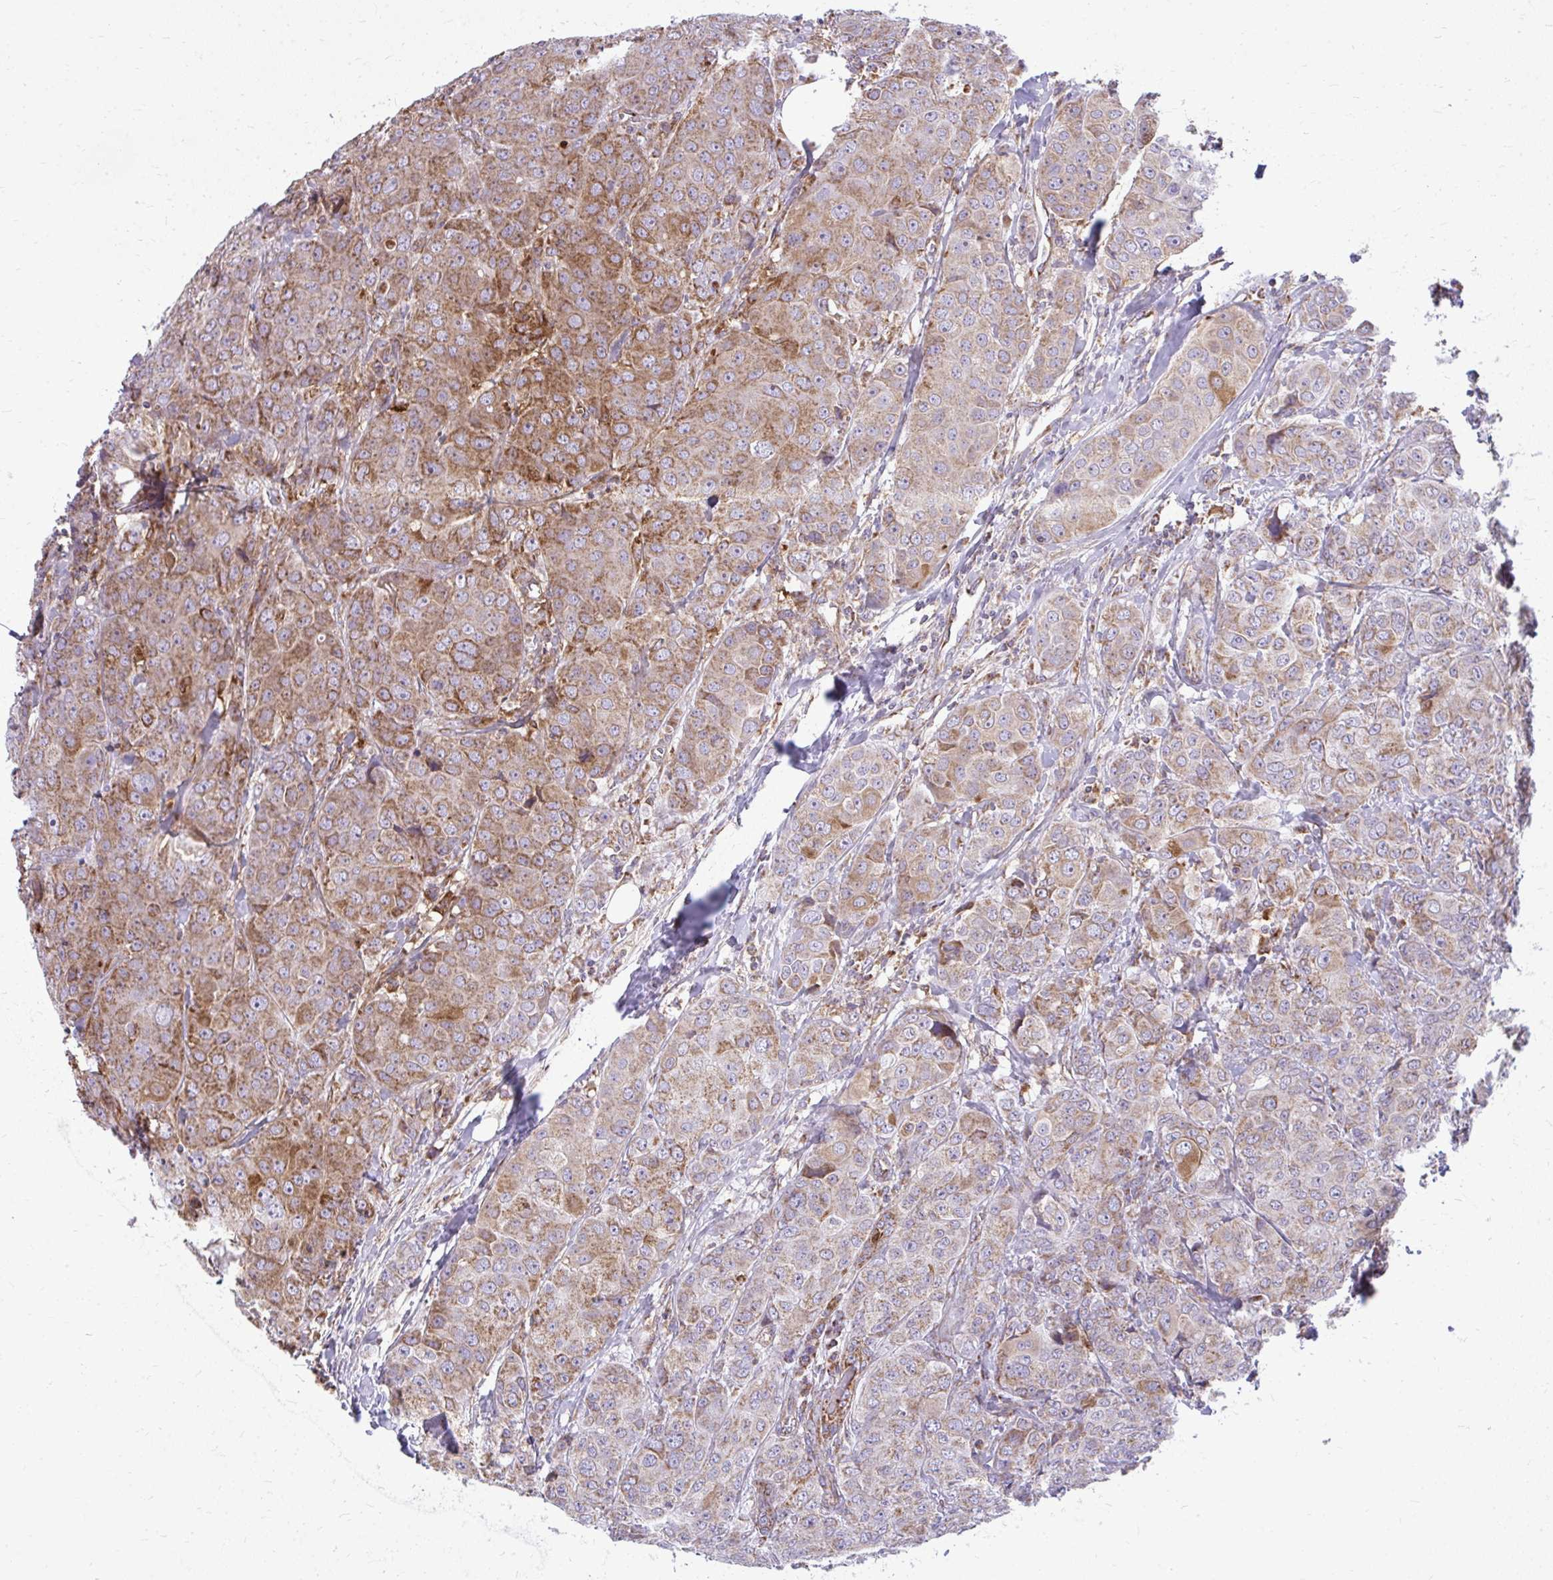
{"staining": {"intensity": "moderate", "quantity": ">75%", "location": "cytoplasmic/membranous"}, "tissue": "breast cancer", "cell_type": "Tumor cells", "image_type": "cancer", "snomed": [{"axis": "morphology", "description": "Duct carcinoma"}, {"axis": "topography", "description": "Breast"}], "caption": "This is an image of immunohistochemistry (IHC) staining of breast cancer, which shows moderate expression in the cytoplasmic/membranous of tumor cells.", "gene": "IFIT1", "patient": {"sex": "female", "age": 43}}